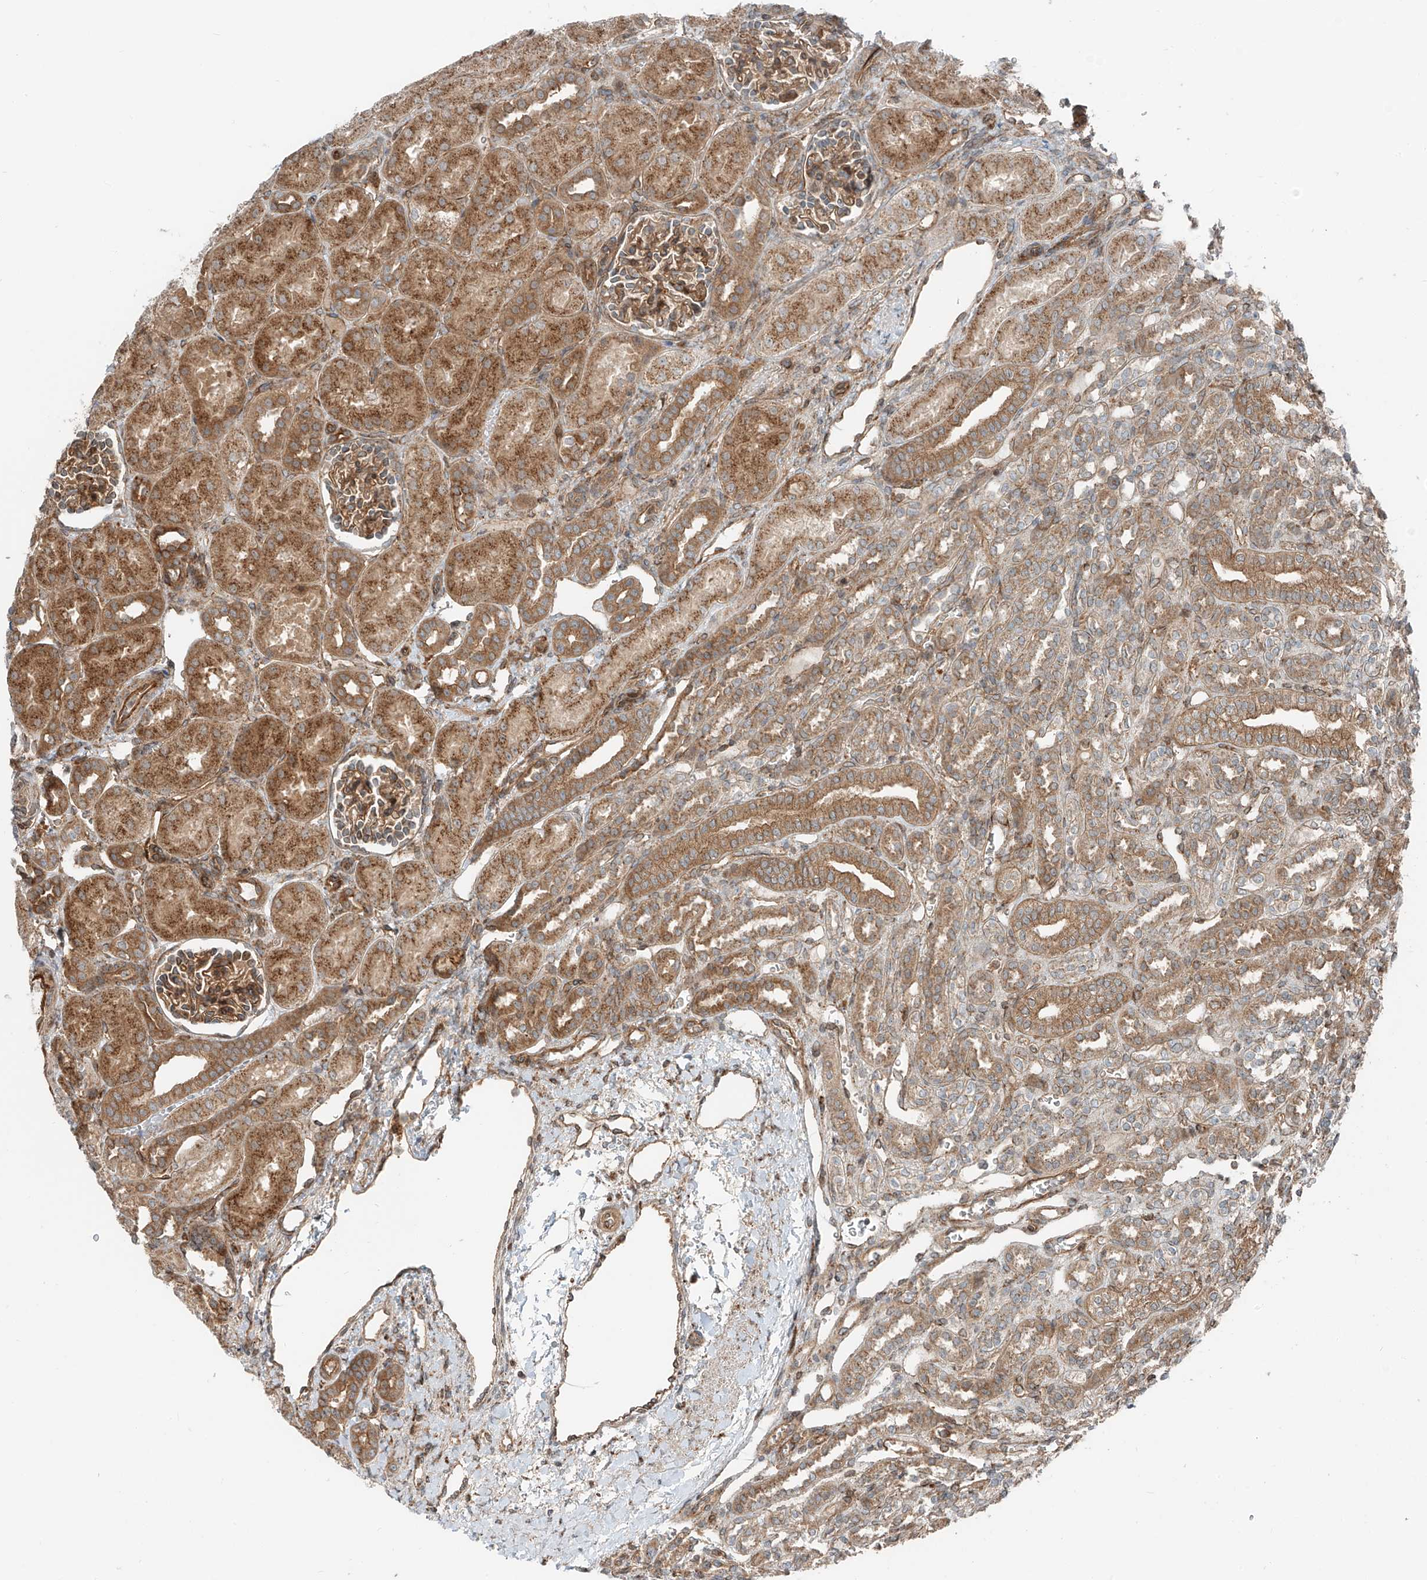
{"staining": {"intensity": "moderate", "quantity": ">75%", "location": "cytoplasmic/membranous"}, "tissue": "kidney", "cell_type": "Cells in glomeruli", "image_type": "normal", "snomed": [{"axis": "morphology", "description": "Normal tissue, NOS"}, {"axis": "morphology", "description": "Neoplasm, malignant, NOS"}, {"axis": "topography", "description": "Kidney"}], "caption": "A medium amount of moderate cytoplasmic/membranous staining is present in approximately >75% of cells in glomeruli in benign kidney. The protein of interest is shown in brown color, while the nuclei are stained blue.", "gene": "USP48", "patient": {"sex": "female", "age": 1}}